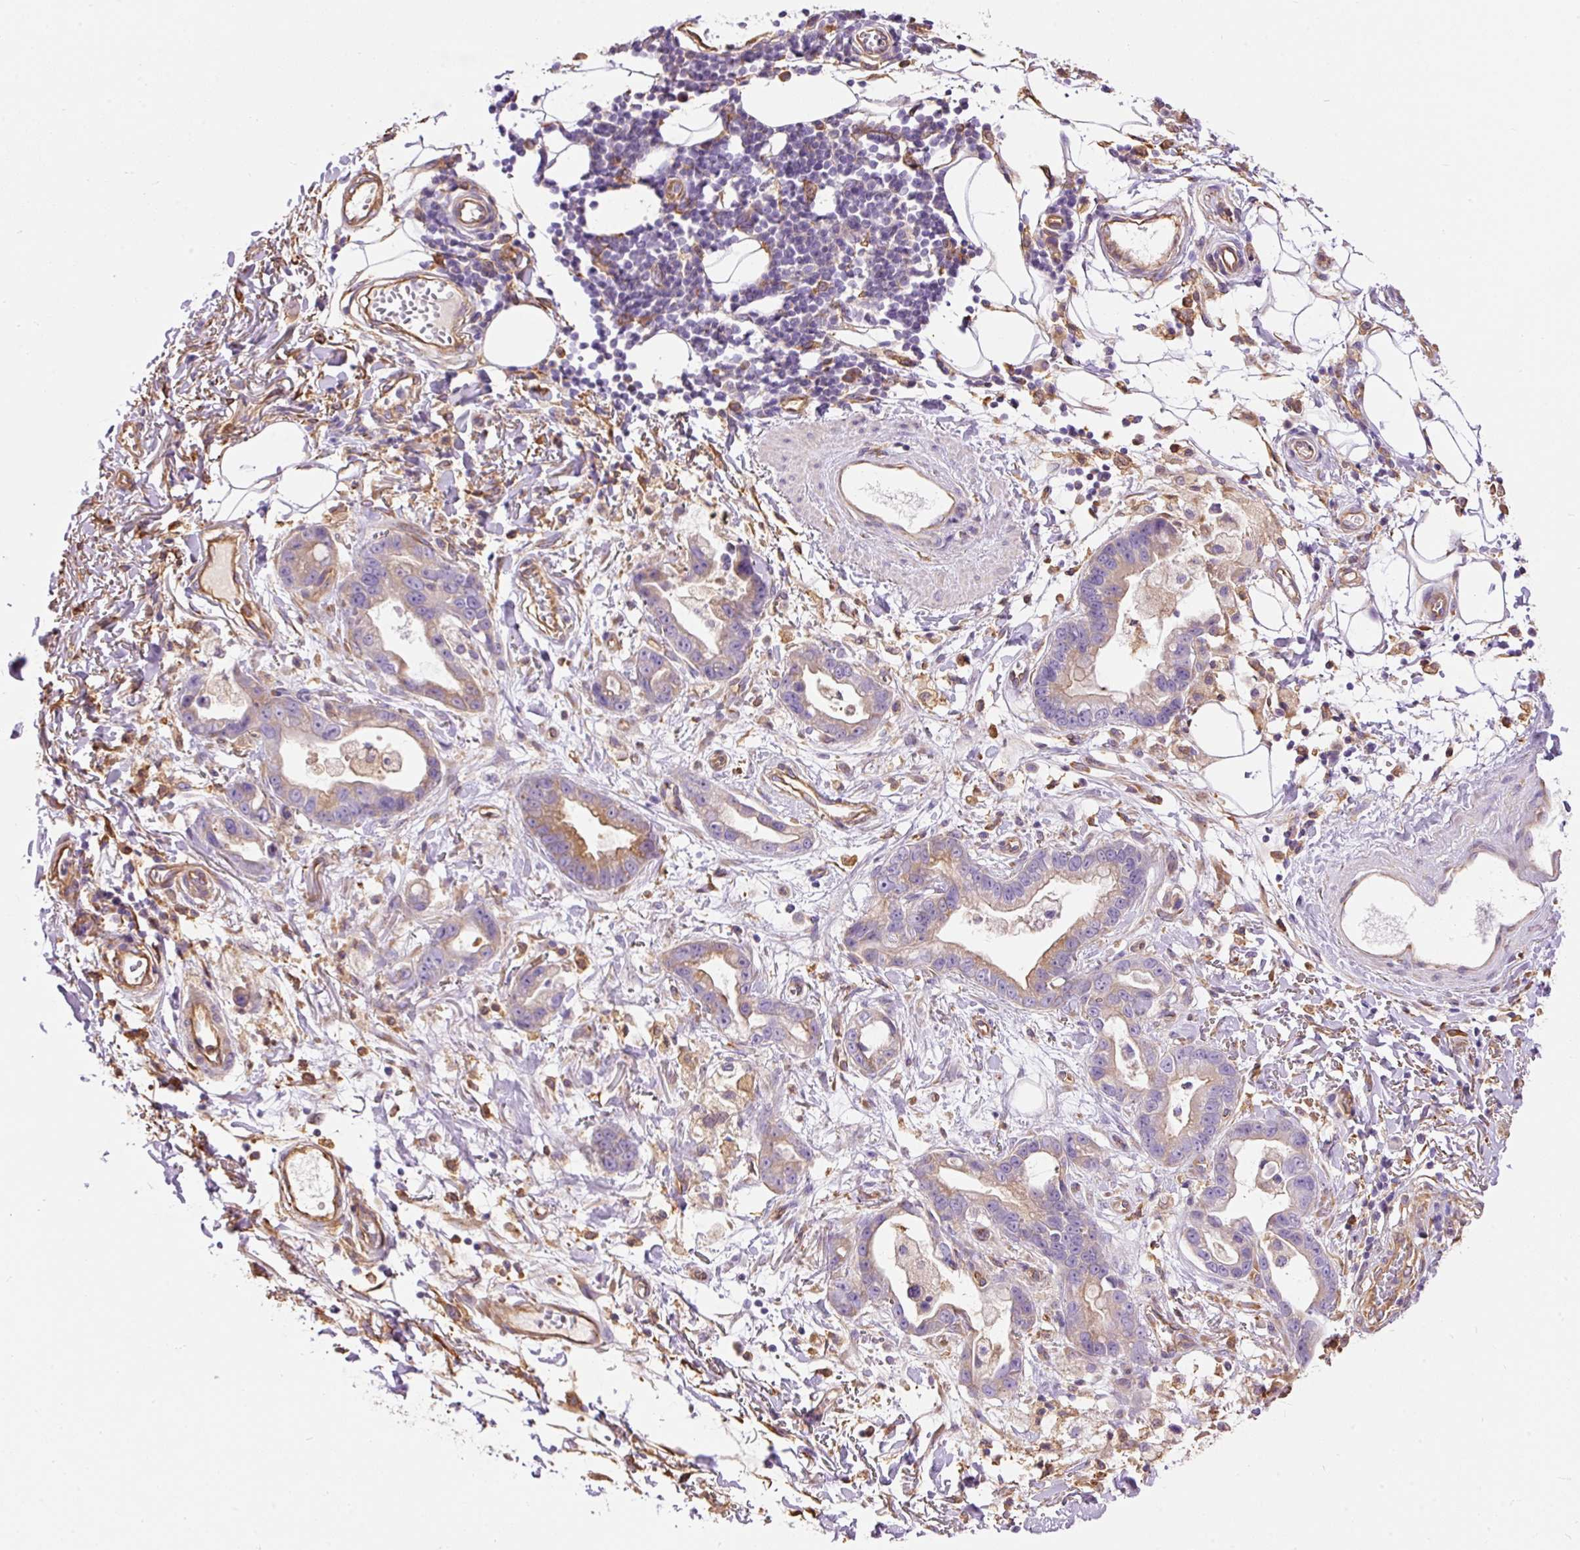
{"staining": {"intensity": "moderate", "quantity": "<25%", "location": "cytoplasmic/membranous"}, "tissue": "stomach cancer", "cell_type": "Tumor cells", "image_type": "cancer", "snomed": [{"axis": "morphology", "description": "Adenocarcinoma, NOS"}, {"axis": "topography", "description": "Stomach"}], "caption": "The histopathology image reveals staining of stomach cancer, revealing moderate cytoplasmic/membranous protein expression (brown color) within tumor cells. (DAB IHC with brightfield microscopy, high magnification).", "gene": "IL10RB", "patient": {"sex": "male", "age": 55}}